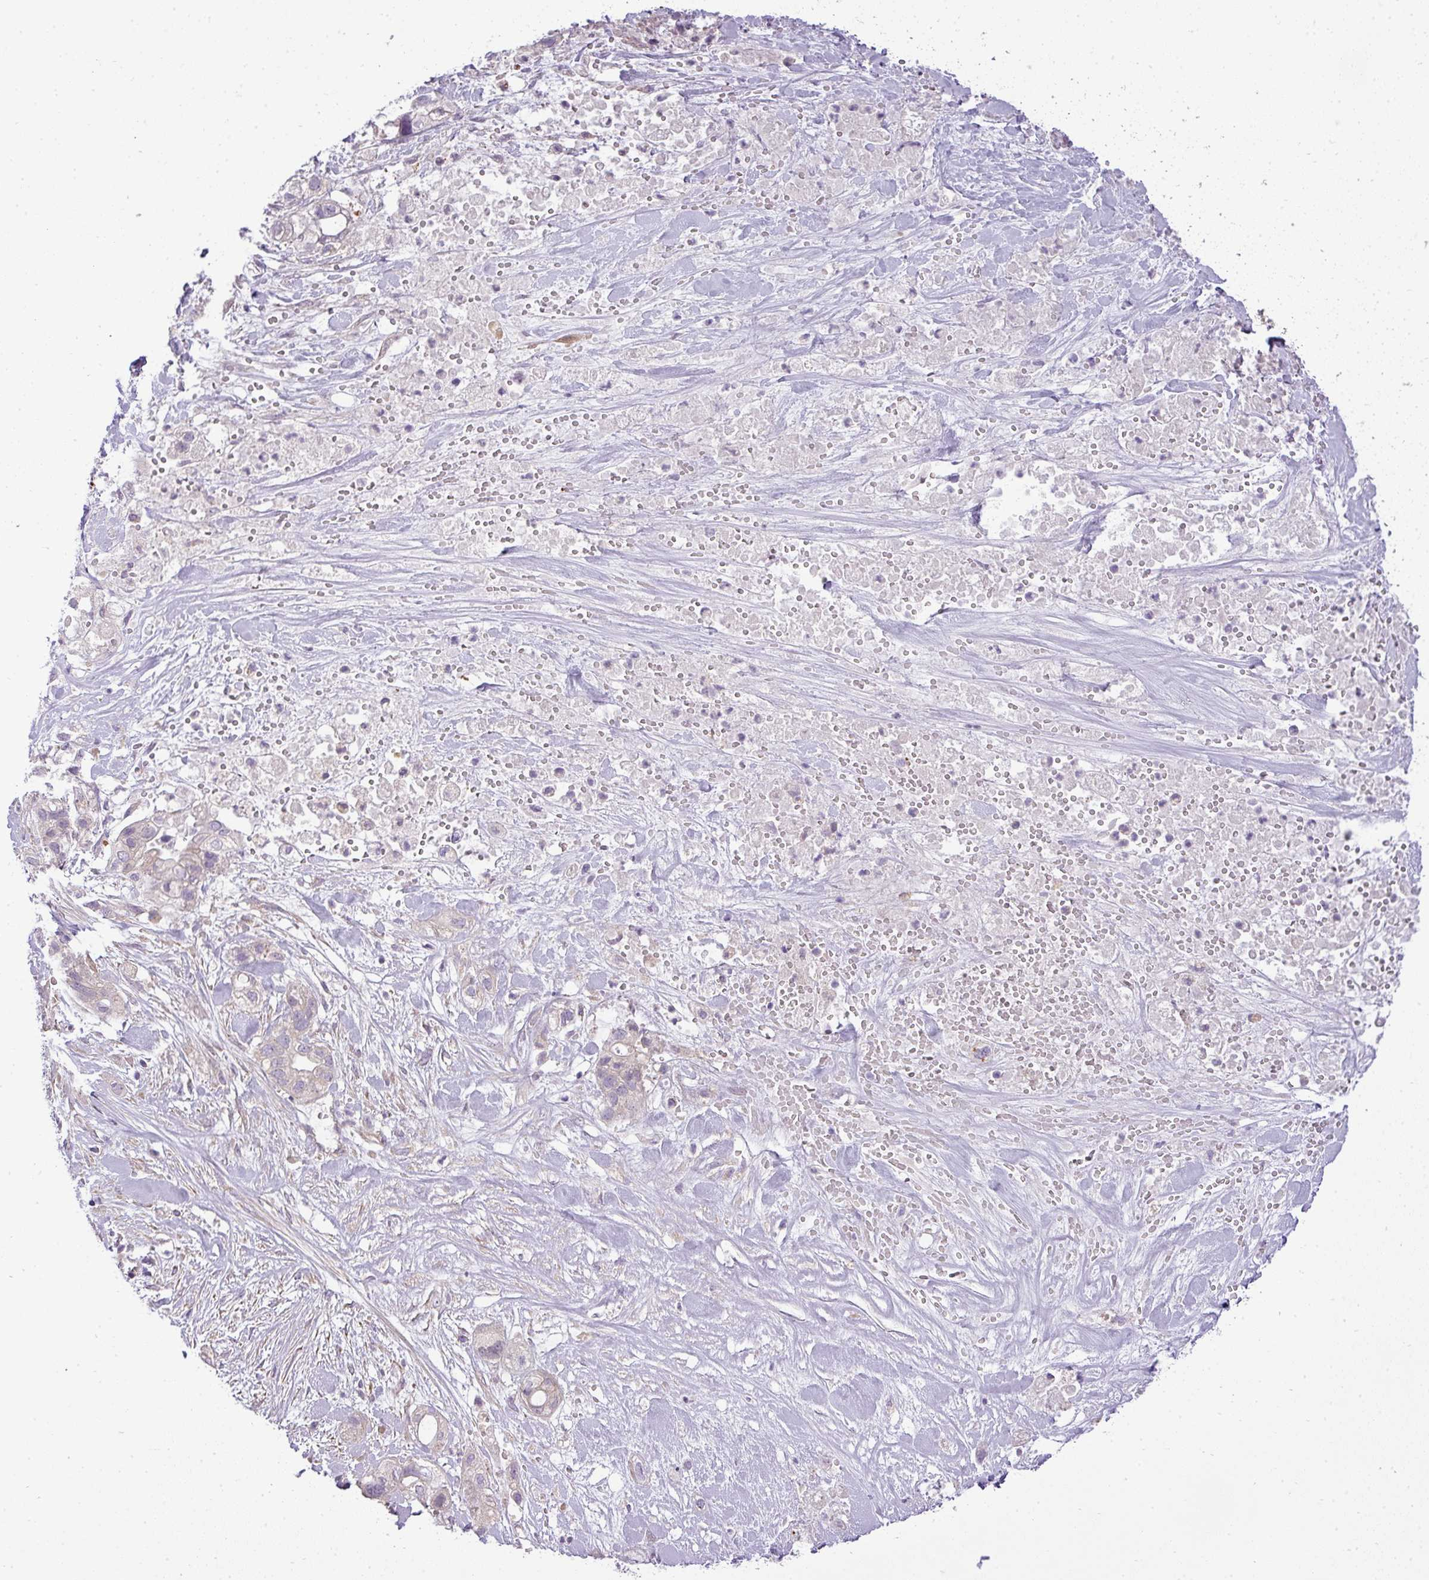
{"staining": {"intensity": "weak", "quantity": "25%-75%", "location": "cytoplasmic/membranous"}, "tissue": "pancreatic cancer", "cell_type": "Tumor cells", "image_type": "cancer", "snomed": [{"axis": "morphology", "description": "Adenocarcinoma, NOS"}, {"axis": "topography", "description": "Pancreas"}], "caption": "Approximately 25%-75% of tumor cells in human pancreatic cancer (adenocarcinoma) demonstrate weak cytoplasmic/membranous protein positivity as visualized by brown immunohistochemical staining.", "gene": "ZDHHC1", "patient": {"sex": "male", "age": 44}}